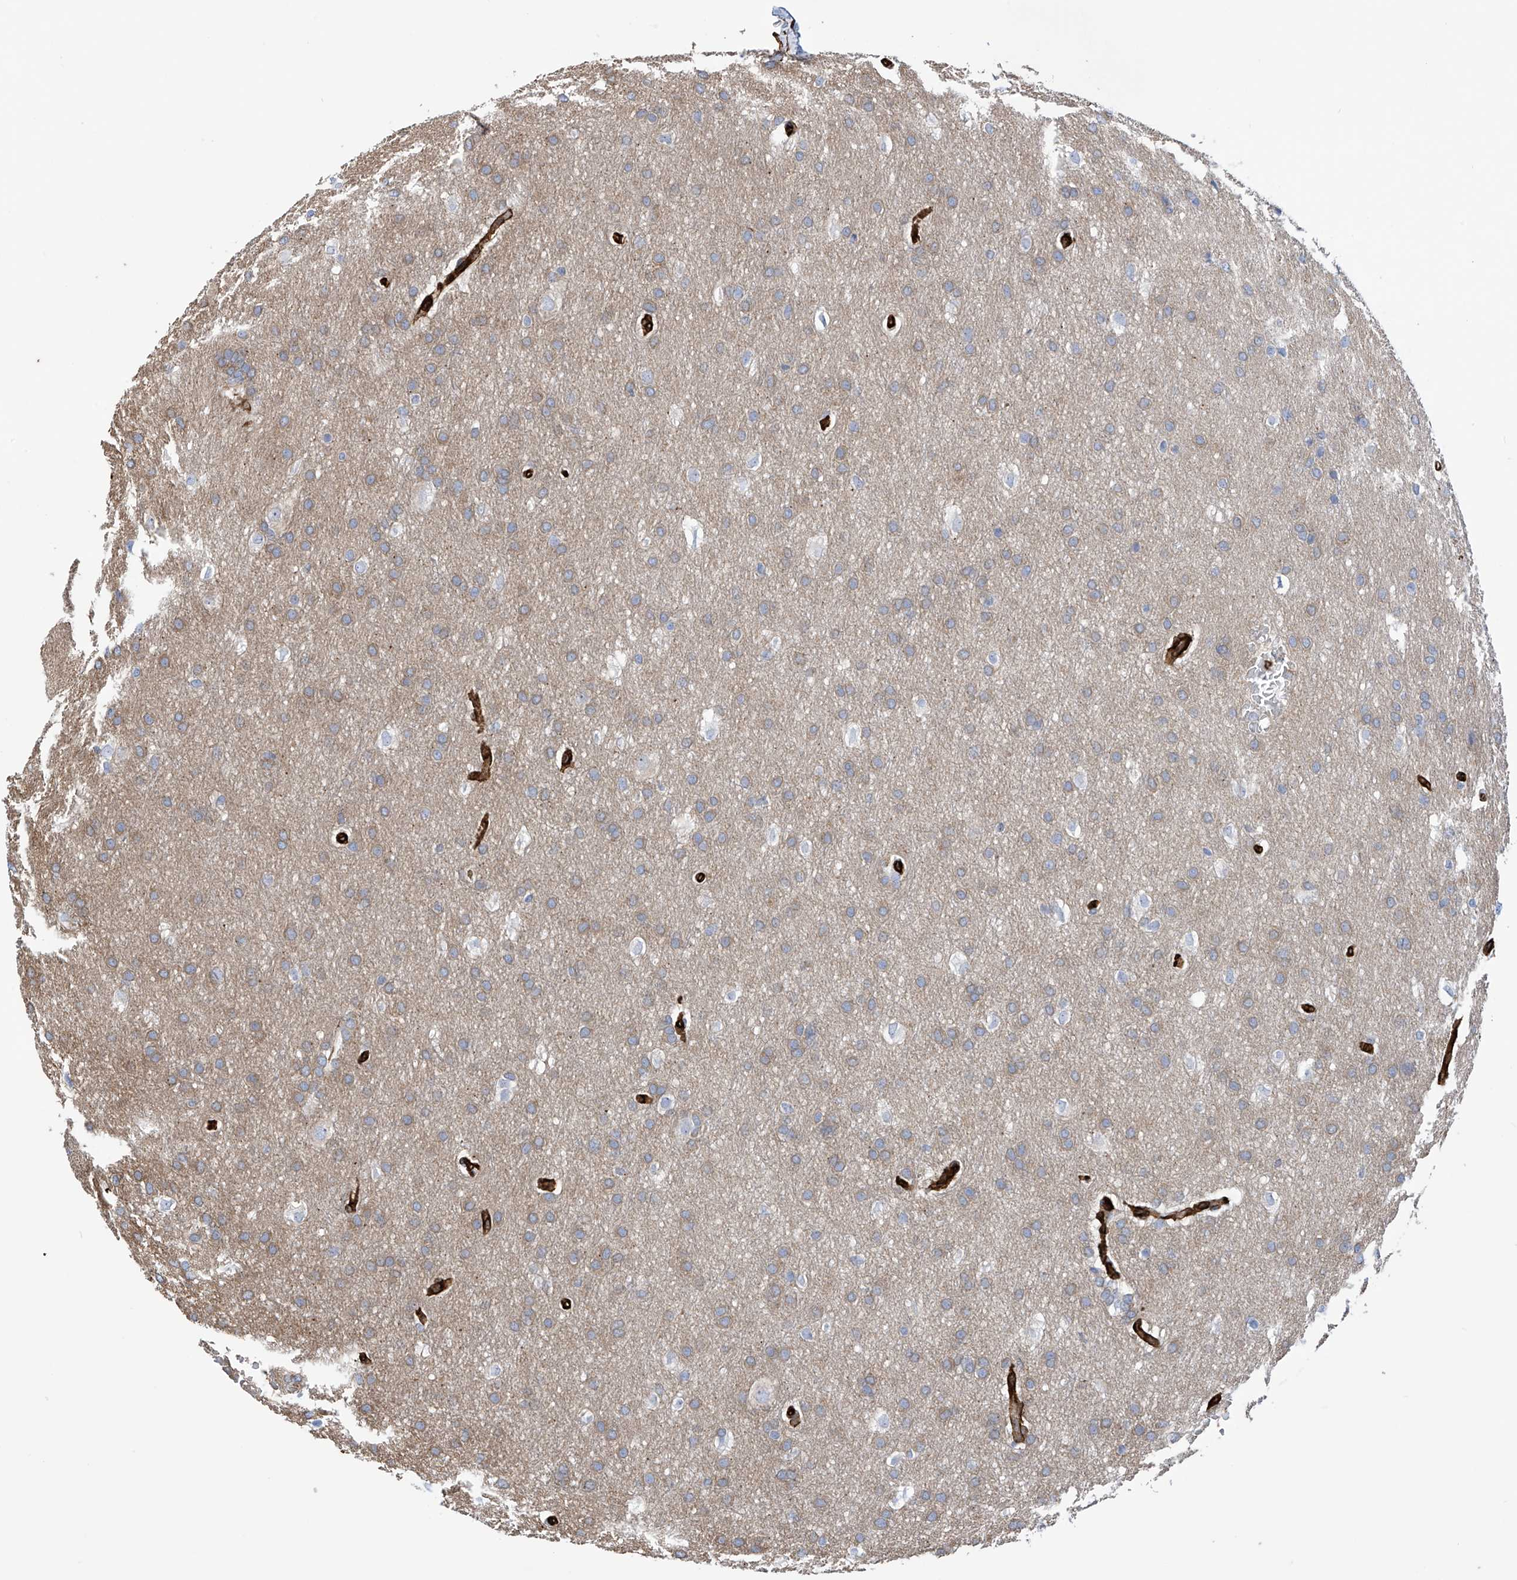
{"staining": {"intensity": "weak", "quantity": ">75%", "location": "cytoplasmic/membranous"}, "tissue": "glioma", "cell_type": "Tumor cells", "image_type": "cancer", "snomed": [{"axis": "morphology", "description": "Glioma, malignant, Low grade"}, {"axis": "topography", "description": "Brain"}], "caption": "Tumor cells display low levels of weak cytoplasmic/membranous staining in approximately >75% of cells in low-grade glioma (malignant).", "gene": "UBTD1", "patient": {"sex": "female", "age": 37}}